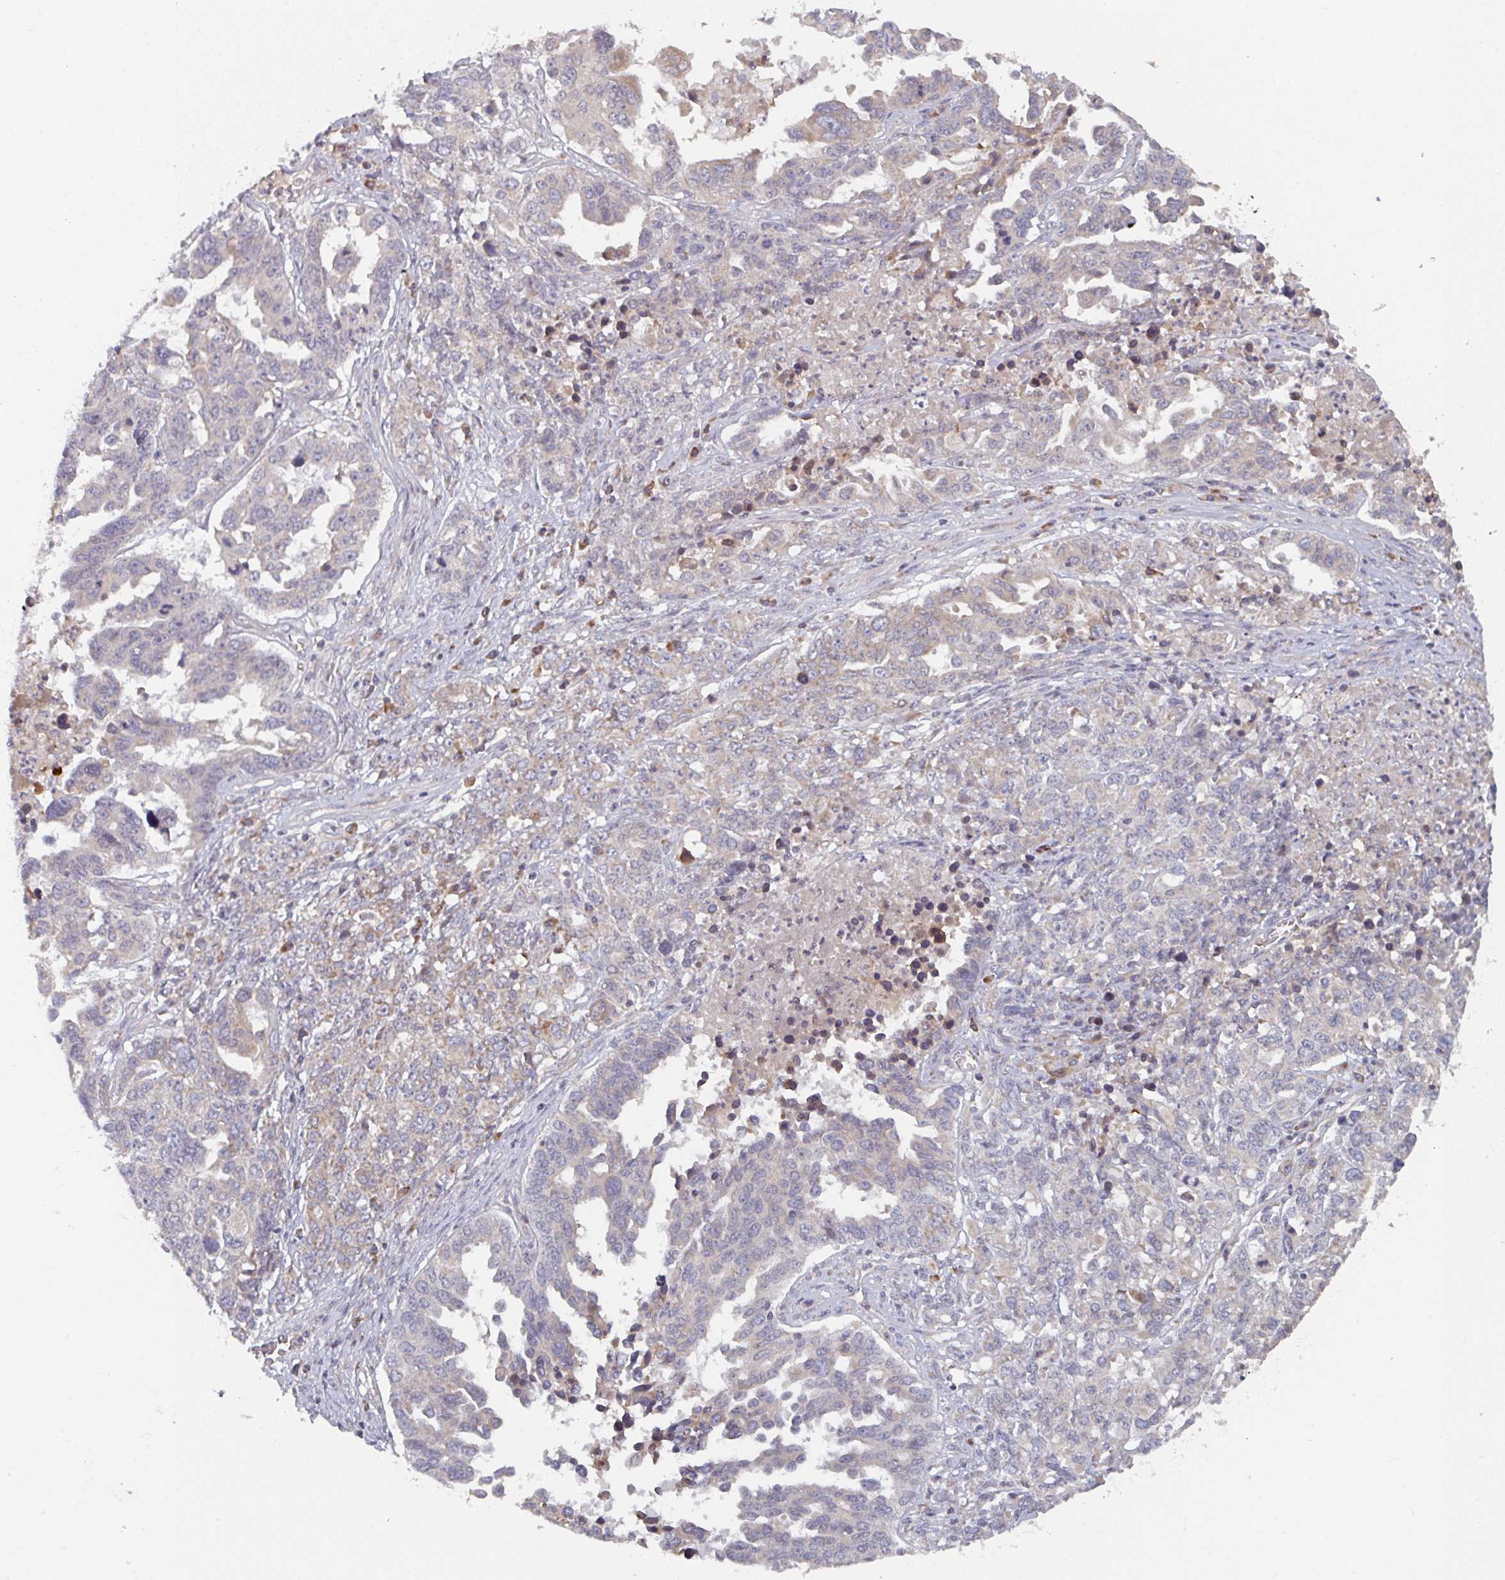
{"staining": {"intensity": "weak", "quantity": "<25%", "location": "cytoplasmic/membranous"}, "tissue": "ovarian cancer", "cell_type": "Tumor cells", "image_type": "cancer", "snomed": [{"axis": "morphology", "description": "Carcinoma, endometroid"}, {"axis": "topography", "description": "Ovary"}], "caption": "DAB immunohistochemical staining of ovarian cancer (endometroid carcinoma) reveals no significant positivity in tumor cells.", "gene": "ELOVL1", "patient": {"sex": "female", "age": 62}}